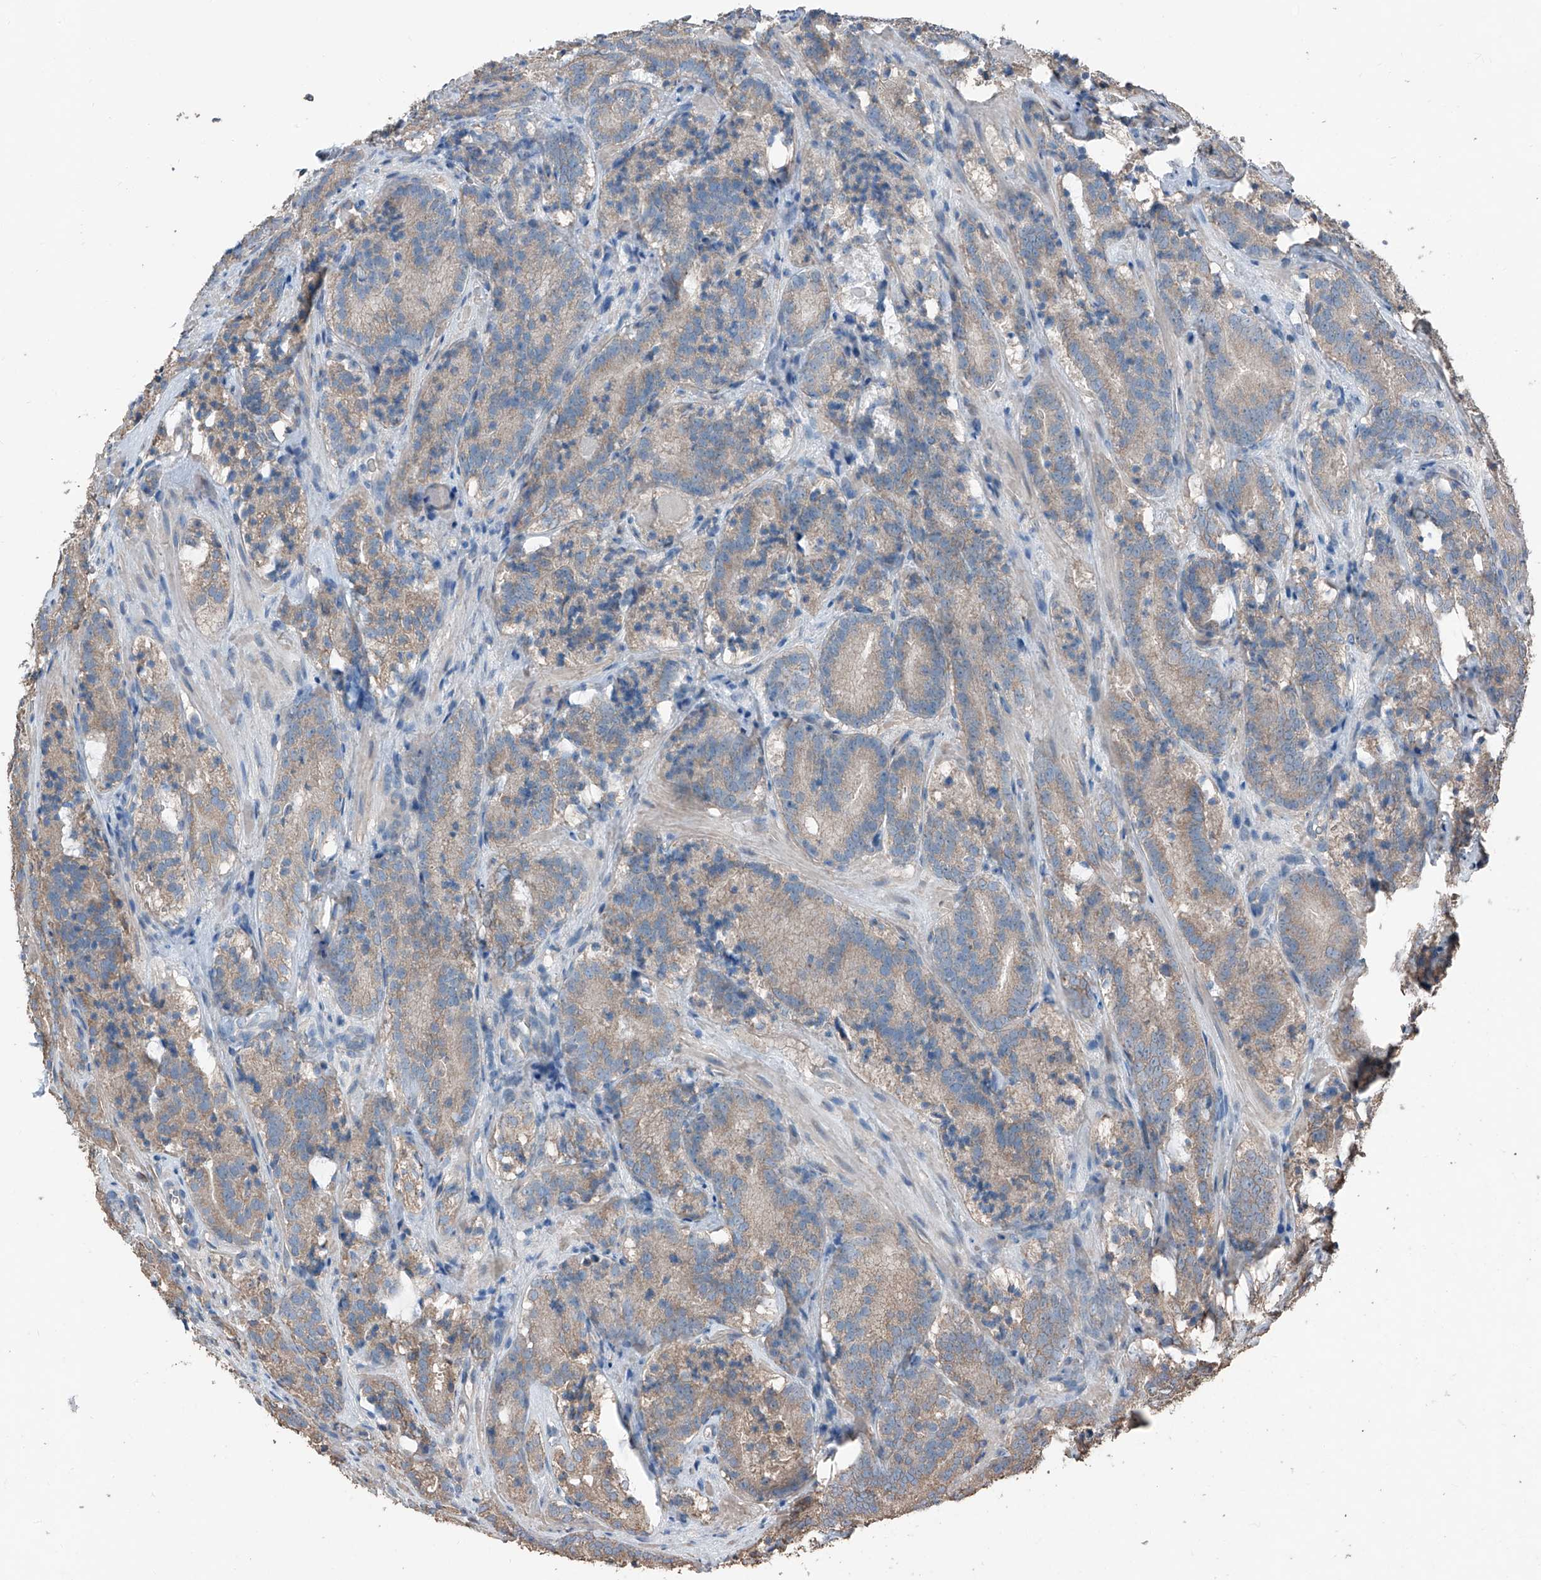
{"staining": {"intensity": "weak", "quantity": ">75%", "location": "cytoplasmic/membranous"}, "tissue": "prostate cancer", "cell_type": "Tumor cells", "image_type": "cancer", "snomed": [{"axis": "morphology", "description": "Adenocarcinoma, High grade"}, {"axis": "topography", "description": "Prostate"}], "caption": "Weak cytoplasmic/membranous expression is appreciated in about >75% of tumor cells in prostate cancer.", "gene": "MAMLD1", "patient": {"sex": "male", "age": 57}}